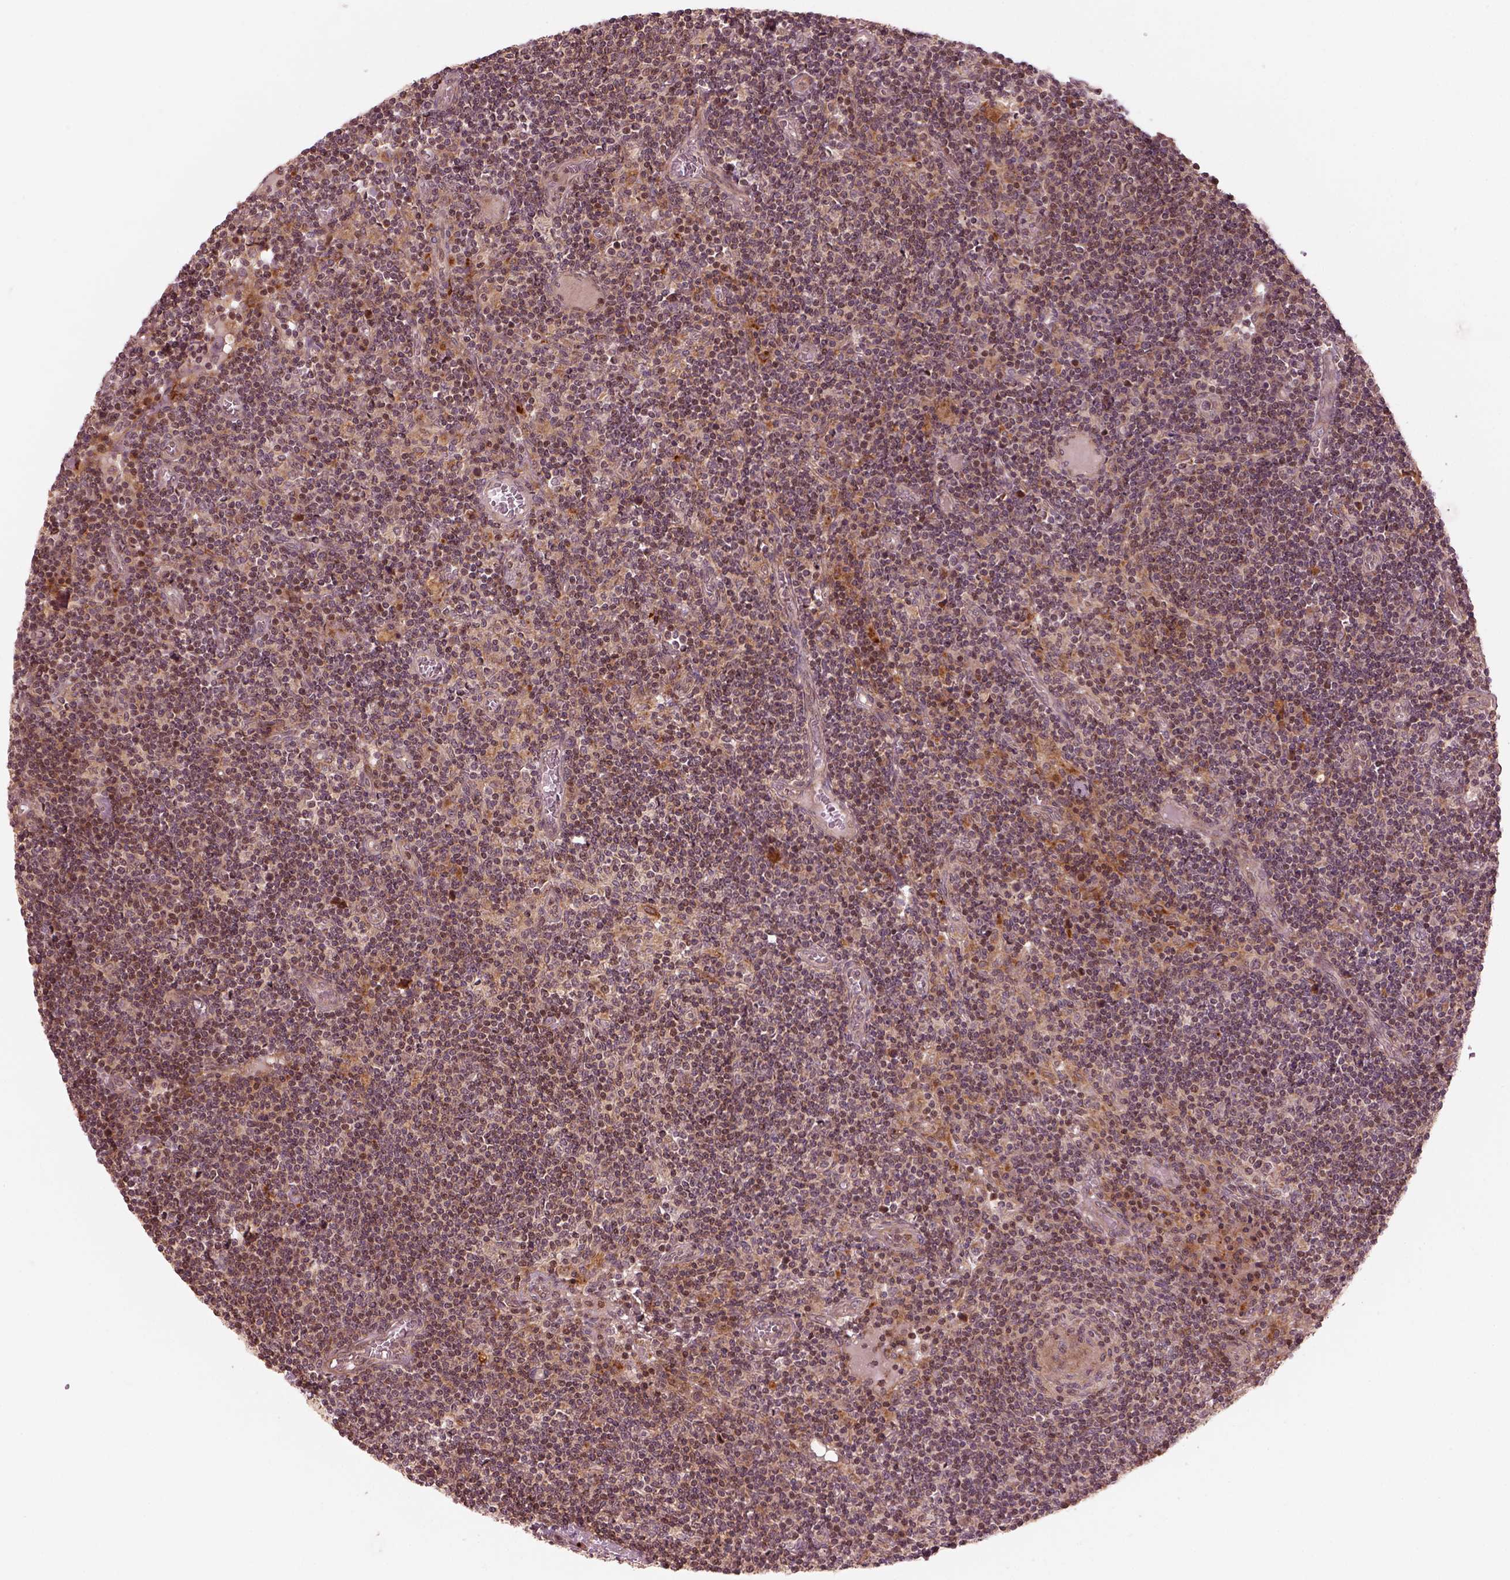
{"staining": {"intensity": "negative", "quantity": "none", "location": "none"}, "tissue": "lymph node", "cell_type": "Germinal center cells", "image_type": "normal", "snomed": [{"axis": "morphology", "description": "Normal tissue, NOS"}, {"axis": "topography", "description": "Lymph node"}], "caption": "Immunohistochemistry (IHC) histopathology image of normal lymph node stained for a protein (brown), which exhibits no positivity in germinal center cells.", "gene": "SLC25A46", "patient": {"sex": "female", "age": 72}}